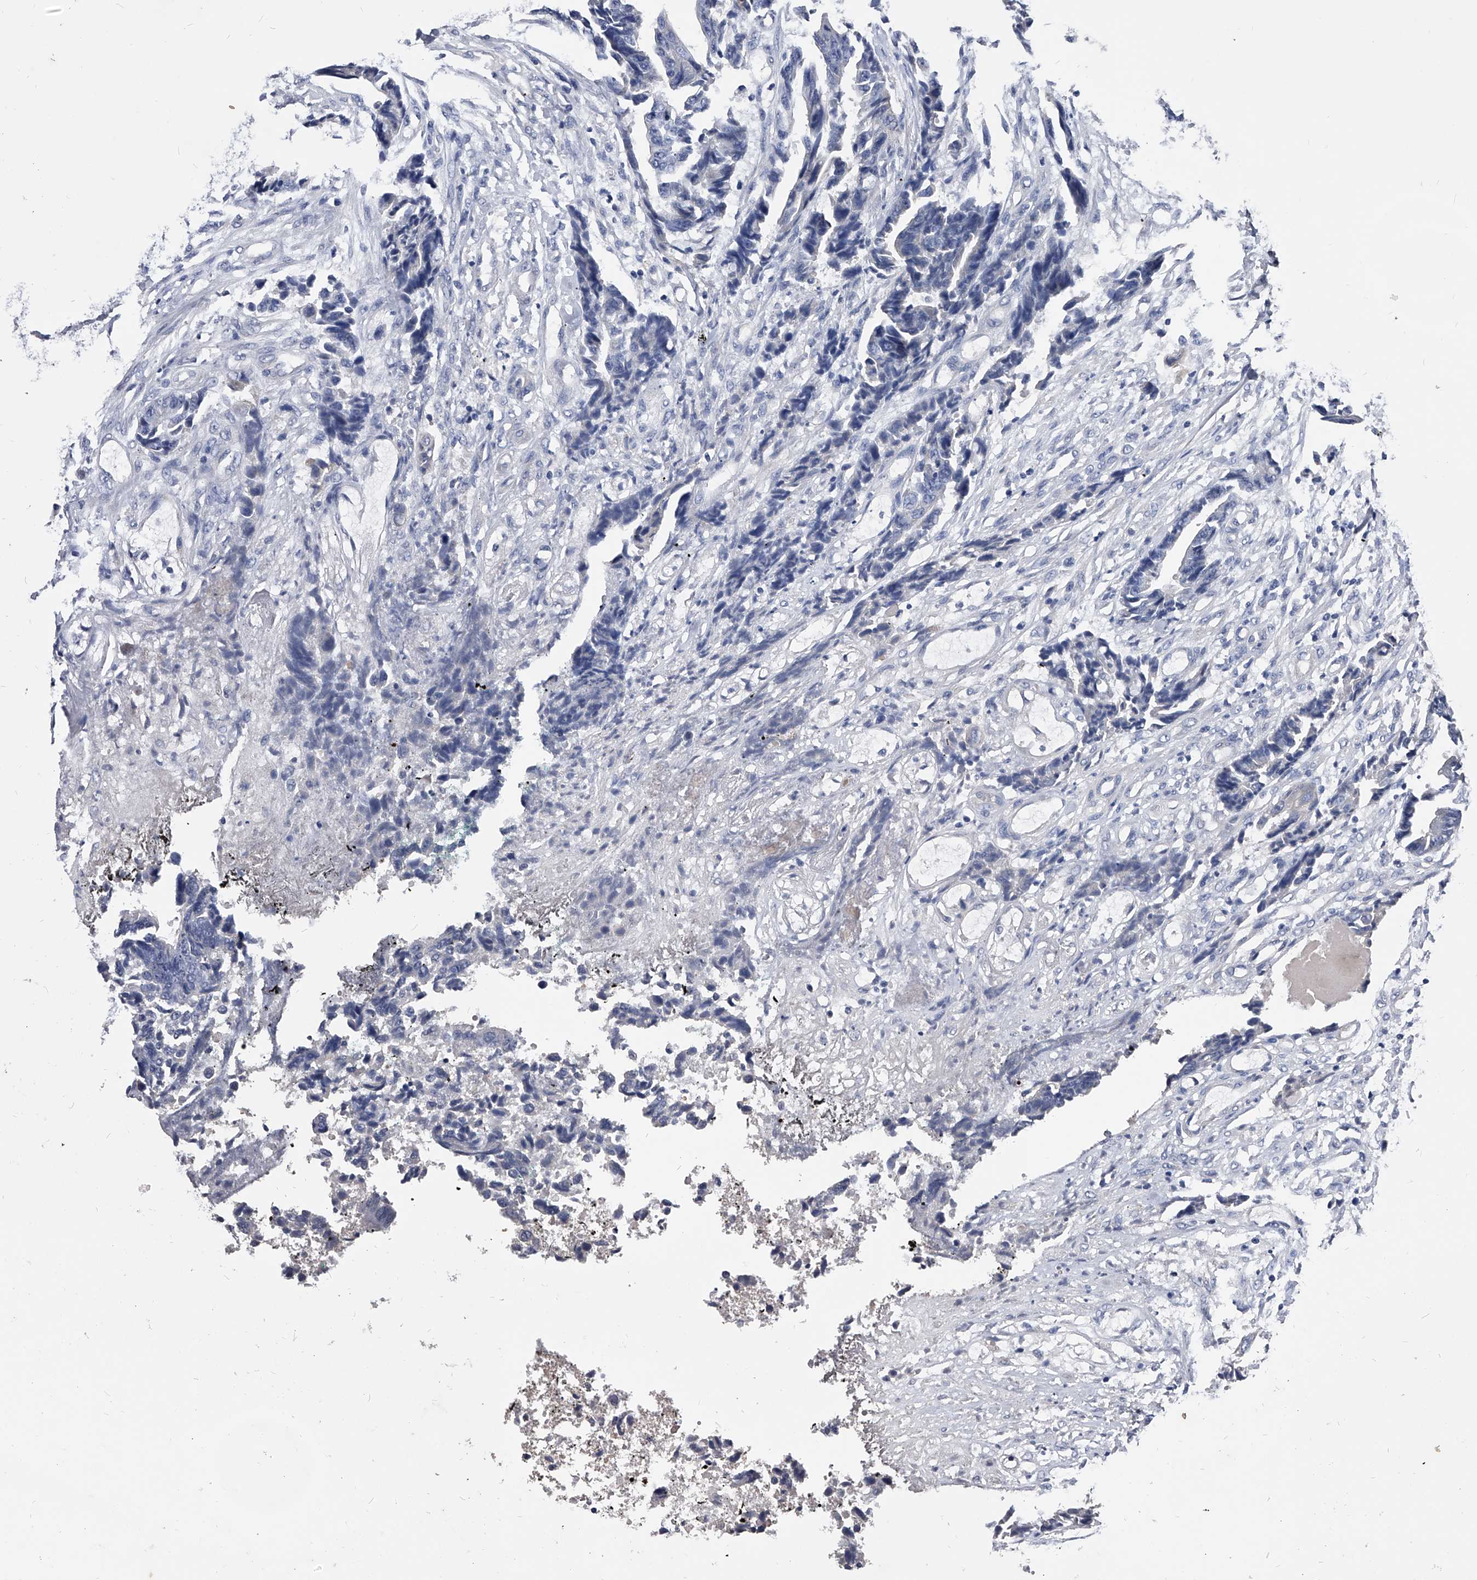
{"staining": {"intensity": "negative", "quantity": "none", "location": "none"}, "tissue": "colorectal cancer", "cell_type": "Tumor cells", "image_type": "cancer", "snomed": [{"axis": "morphology", "description": "Adenocarcinoma, NOS"}, {"axis": "topography", "description": "Rectum"}], "caption": "DAB (3,3'-diaminobenzidine) immunohistochemical staining of human colorectal cancer (adenocarcinoma) reveals no significant staining in tumor cells.", "gene": "EFCAB7", "patient": {"sex": "male", "age": 84}}